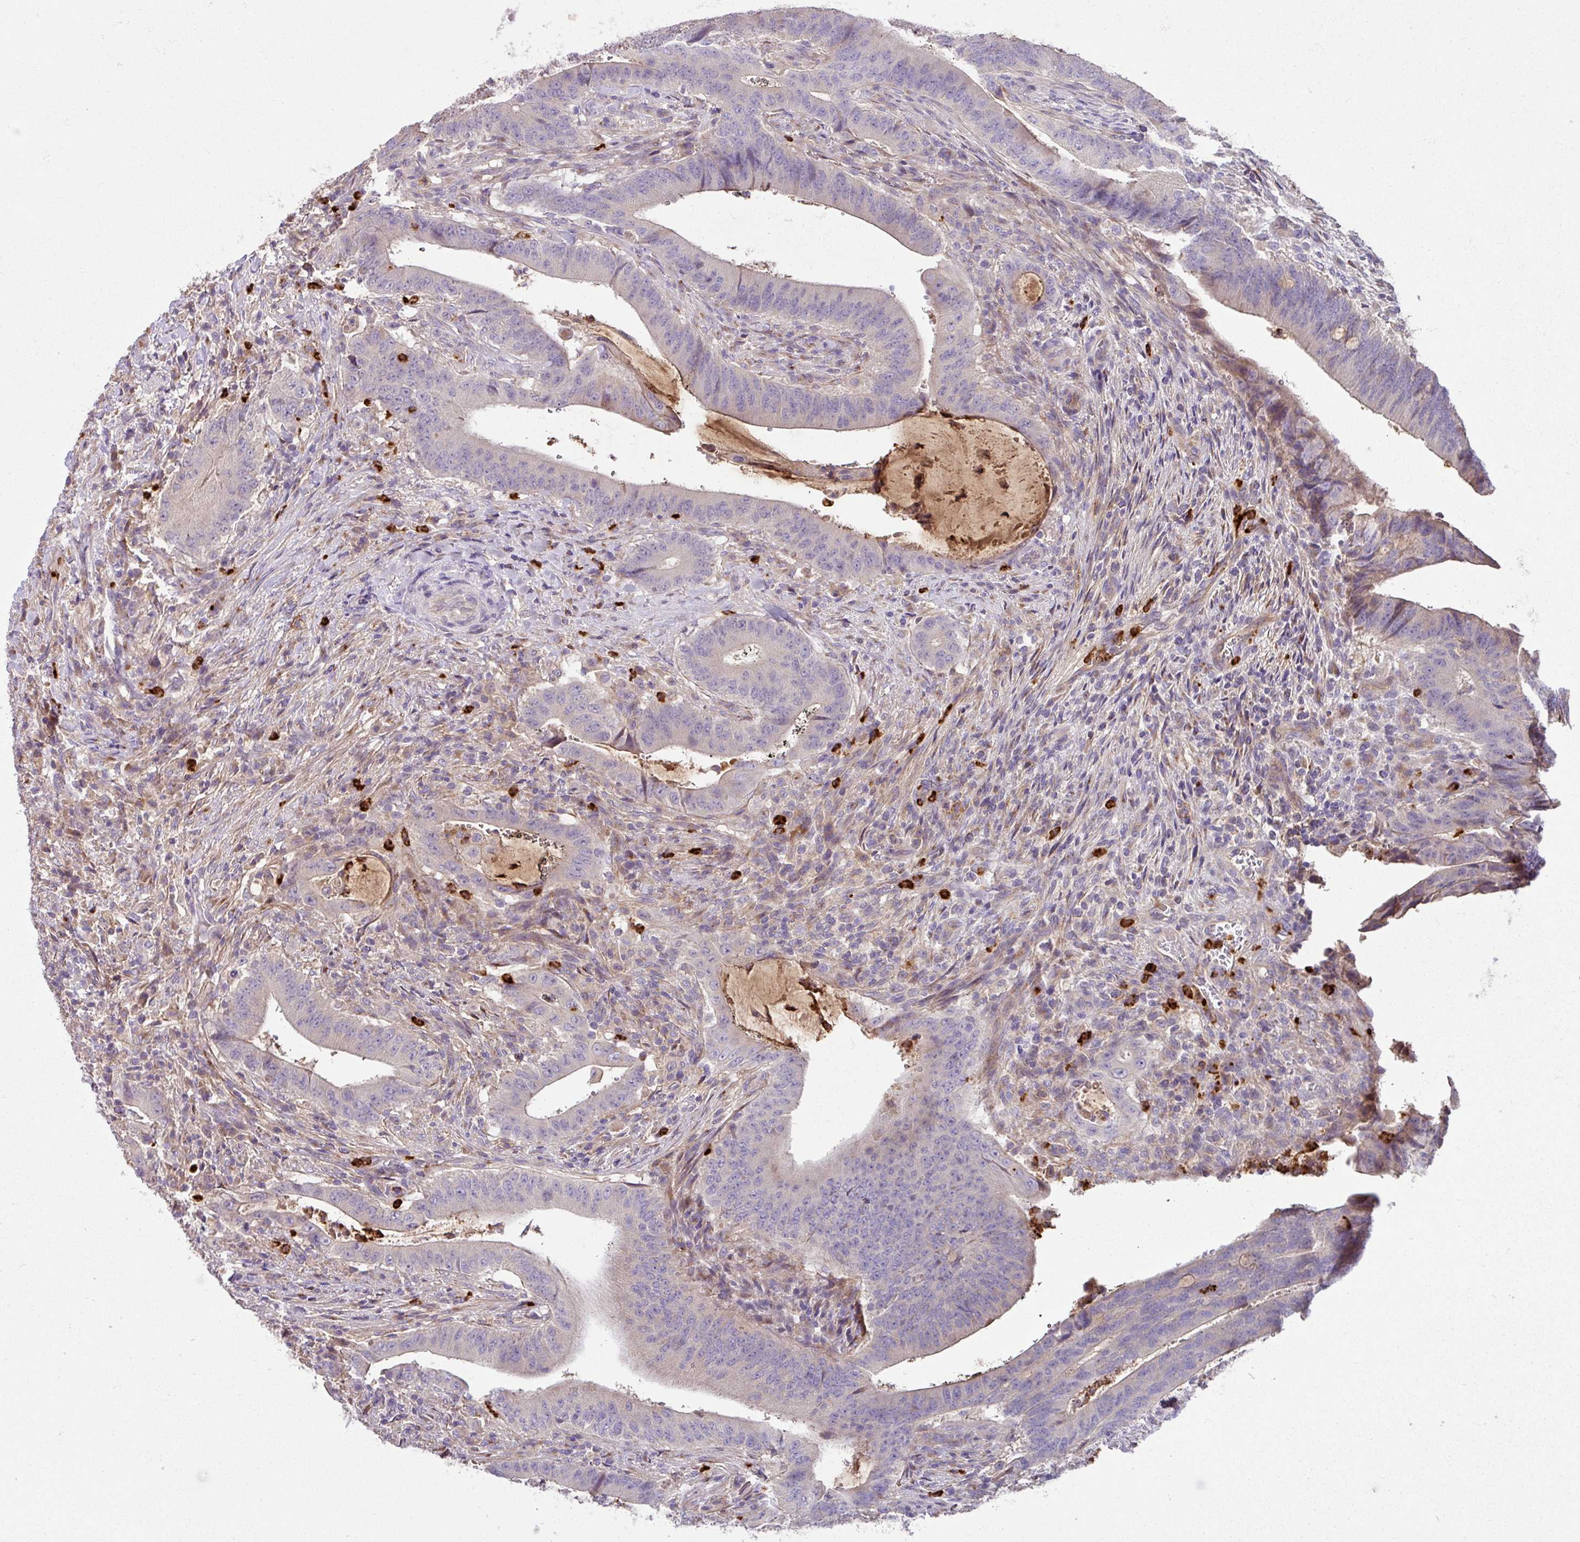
{"staining": {"intensity": "weak", "quantity": "<25%", "location": "cytoplasmic/membranous"}, "tissue": "colorectal cancer", "cell_type": "Tumor cells", "image_type": "cancer", "snomed": [{"axis": "morphology", "description": "Adenocarcinoma, NOS"}, {"axis": "topography", "description": "Colon"}], "caption": "High power microscopy micrograph of an immunohistochemistry (IHC) histopathology image of colorectal cancer (adenocarcinoma), revealing no significant positivity in tumor cells.", "gene": "CRISP3", "patient": {"sex": "female", "age": 43}}